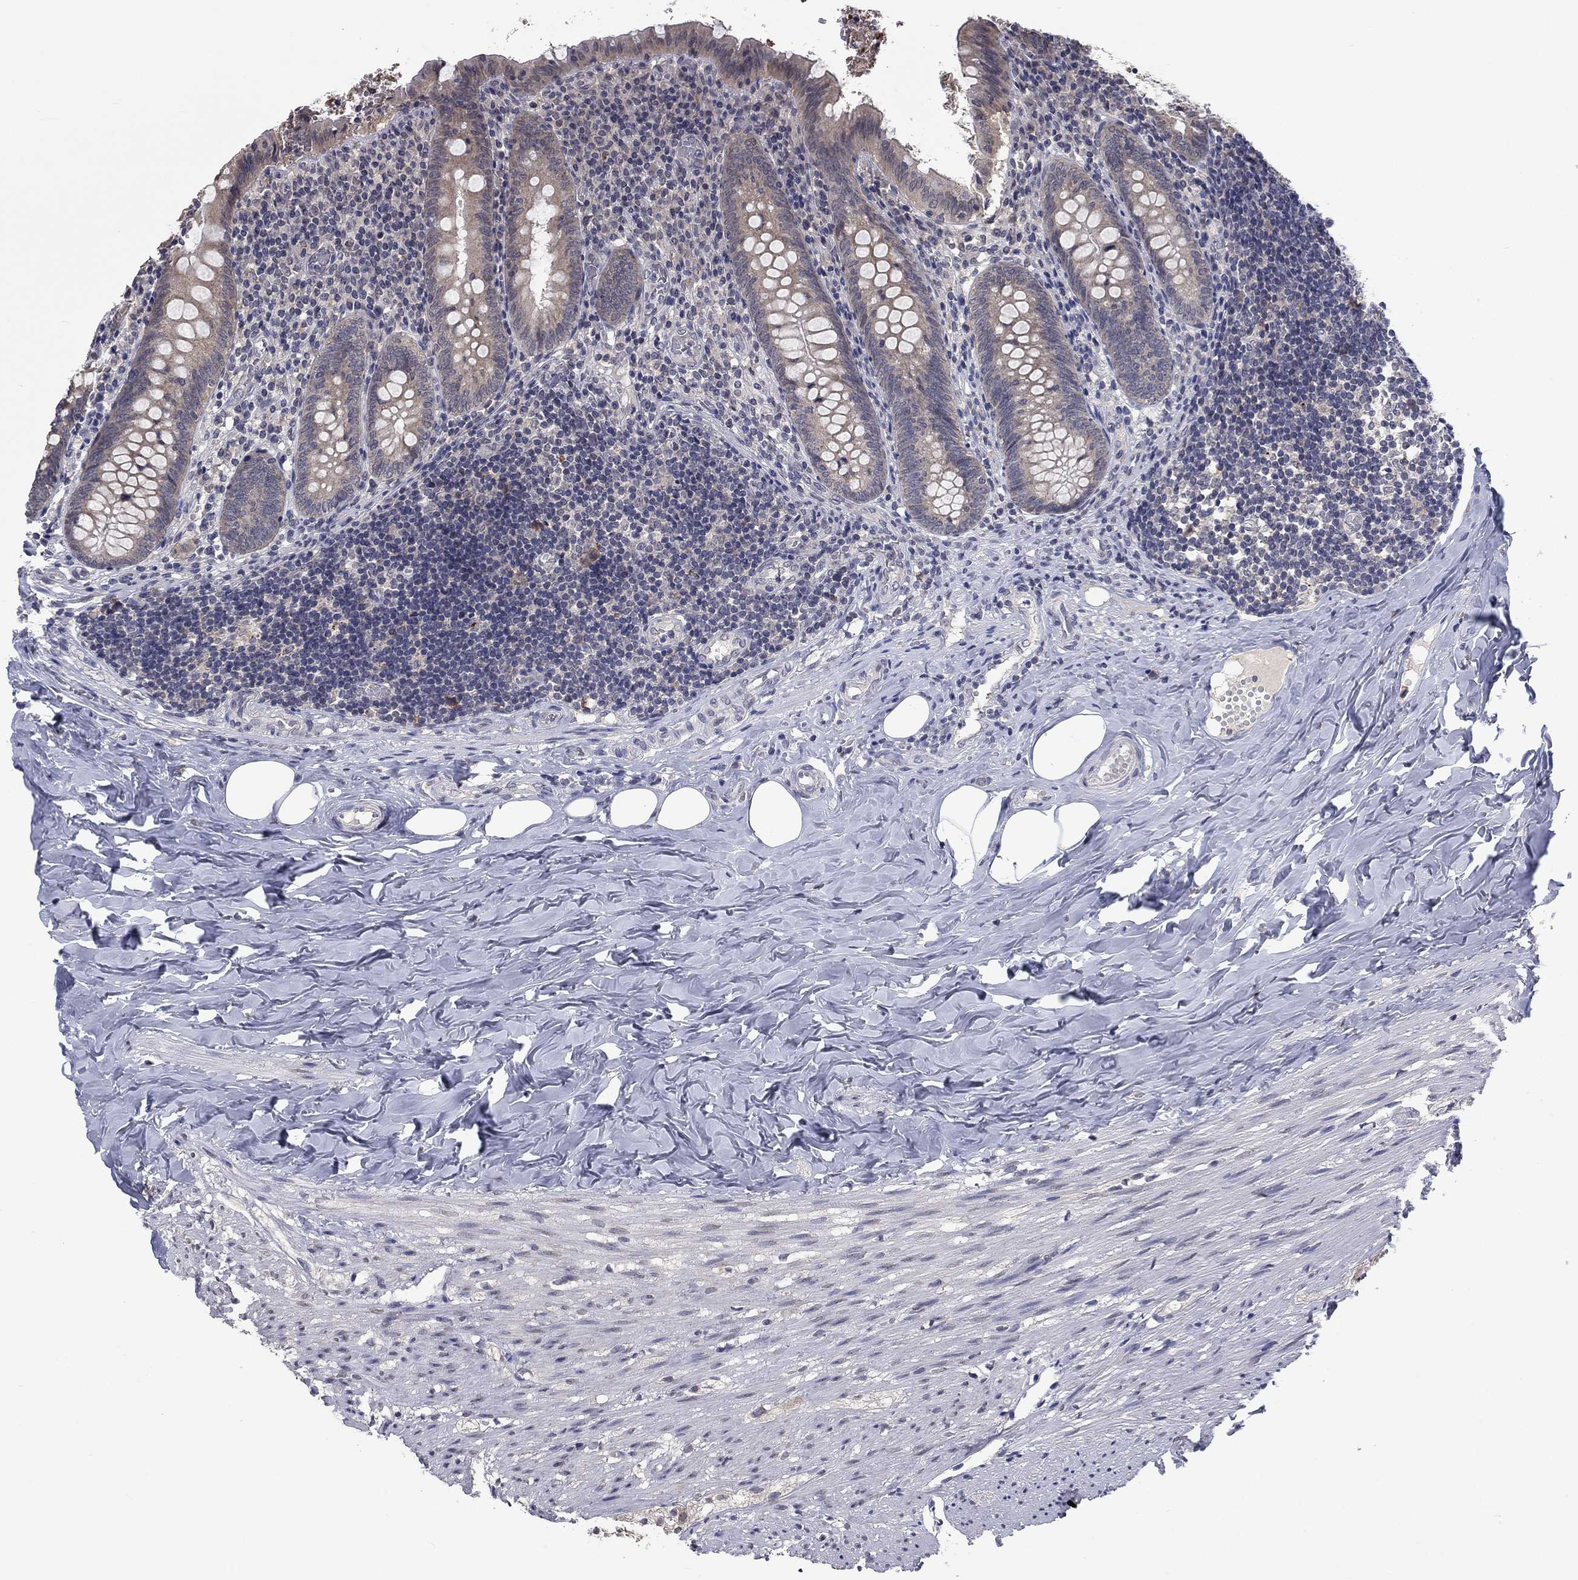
{"staining": {"intensity": "weak", "quantity": "25%-75%", "location": "cytoplasmic/membranous"}, "tissue": "appendix", "cell_type": "Glandular cells", "image_type": "normal", "snomed": [{"axis": "morphology", "description": "Normal tissue, NOS"}, {"axis": "topography", "description": "Appendix"}], "caption": "IHC photomicrograph of normal appendix: appendix stained using IHC reveals low levels of weak protein expression localized specifically in the cytoplasmic/membranous of glandular cells, appearing as a cytoplasmic/membranous brown color.", "gene": "SPATA33", "patient": {"sex": "female", "age": 23}}